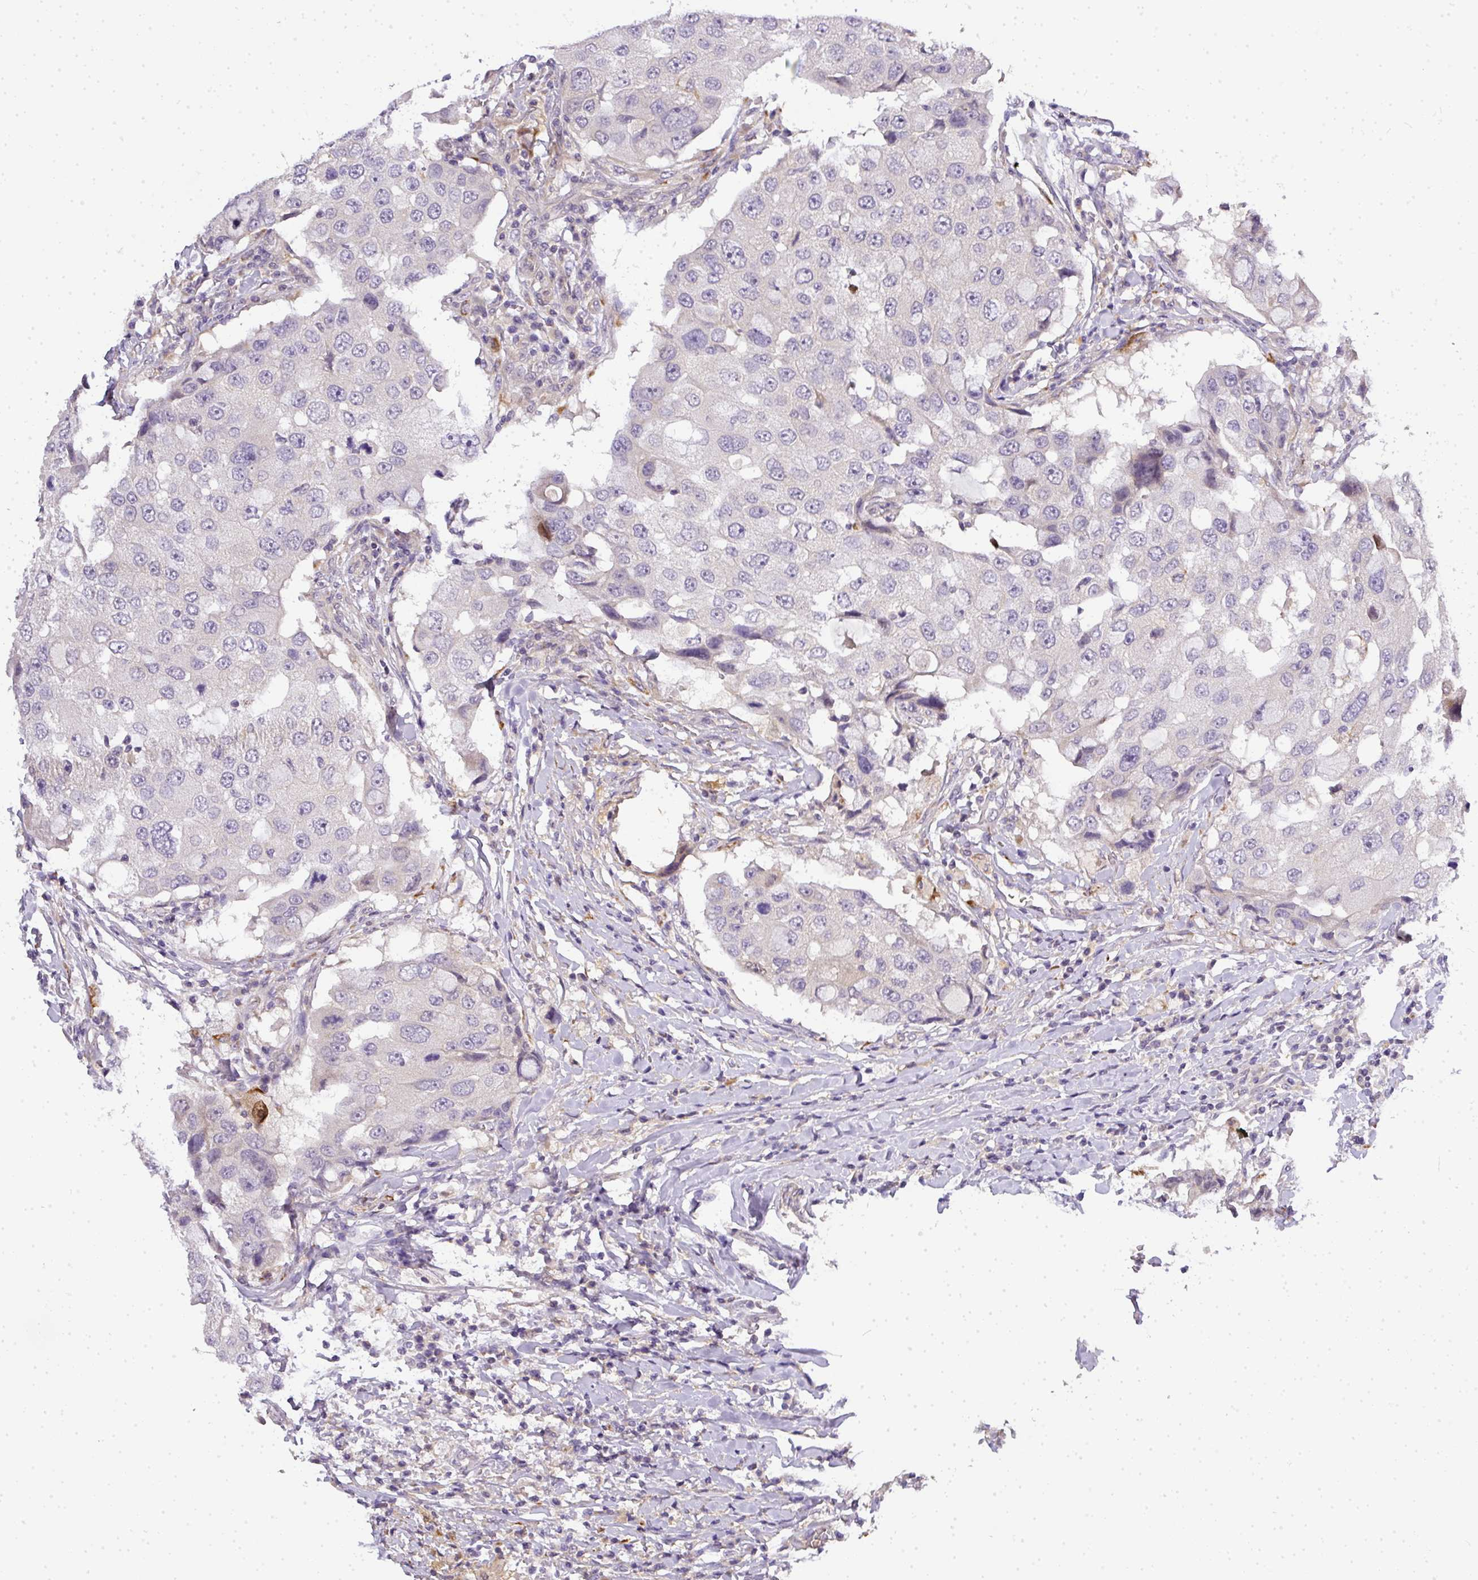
{"staining": {"intensity": "negative", "quantity": "none", "location": "none"}, "tissue": "breast cancer", "cell_type": "Tumor cells", "image_type": "cancer", "snomed": [{"axis": "morphology", "description": "Duct carcinoma"}, {"axis": "topography", "description": "Breast"}], "caption": "High magnification brightfield microscopy of invasive ductal carcinoma (breast) stained with DAB (brown) and counterstained with hematoxylin (blue): tumor cells show no significant expression.", "gene": "ADH5", "patient": {"sex": "female", "age": 27}}